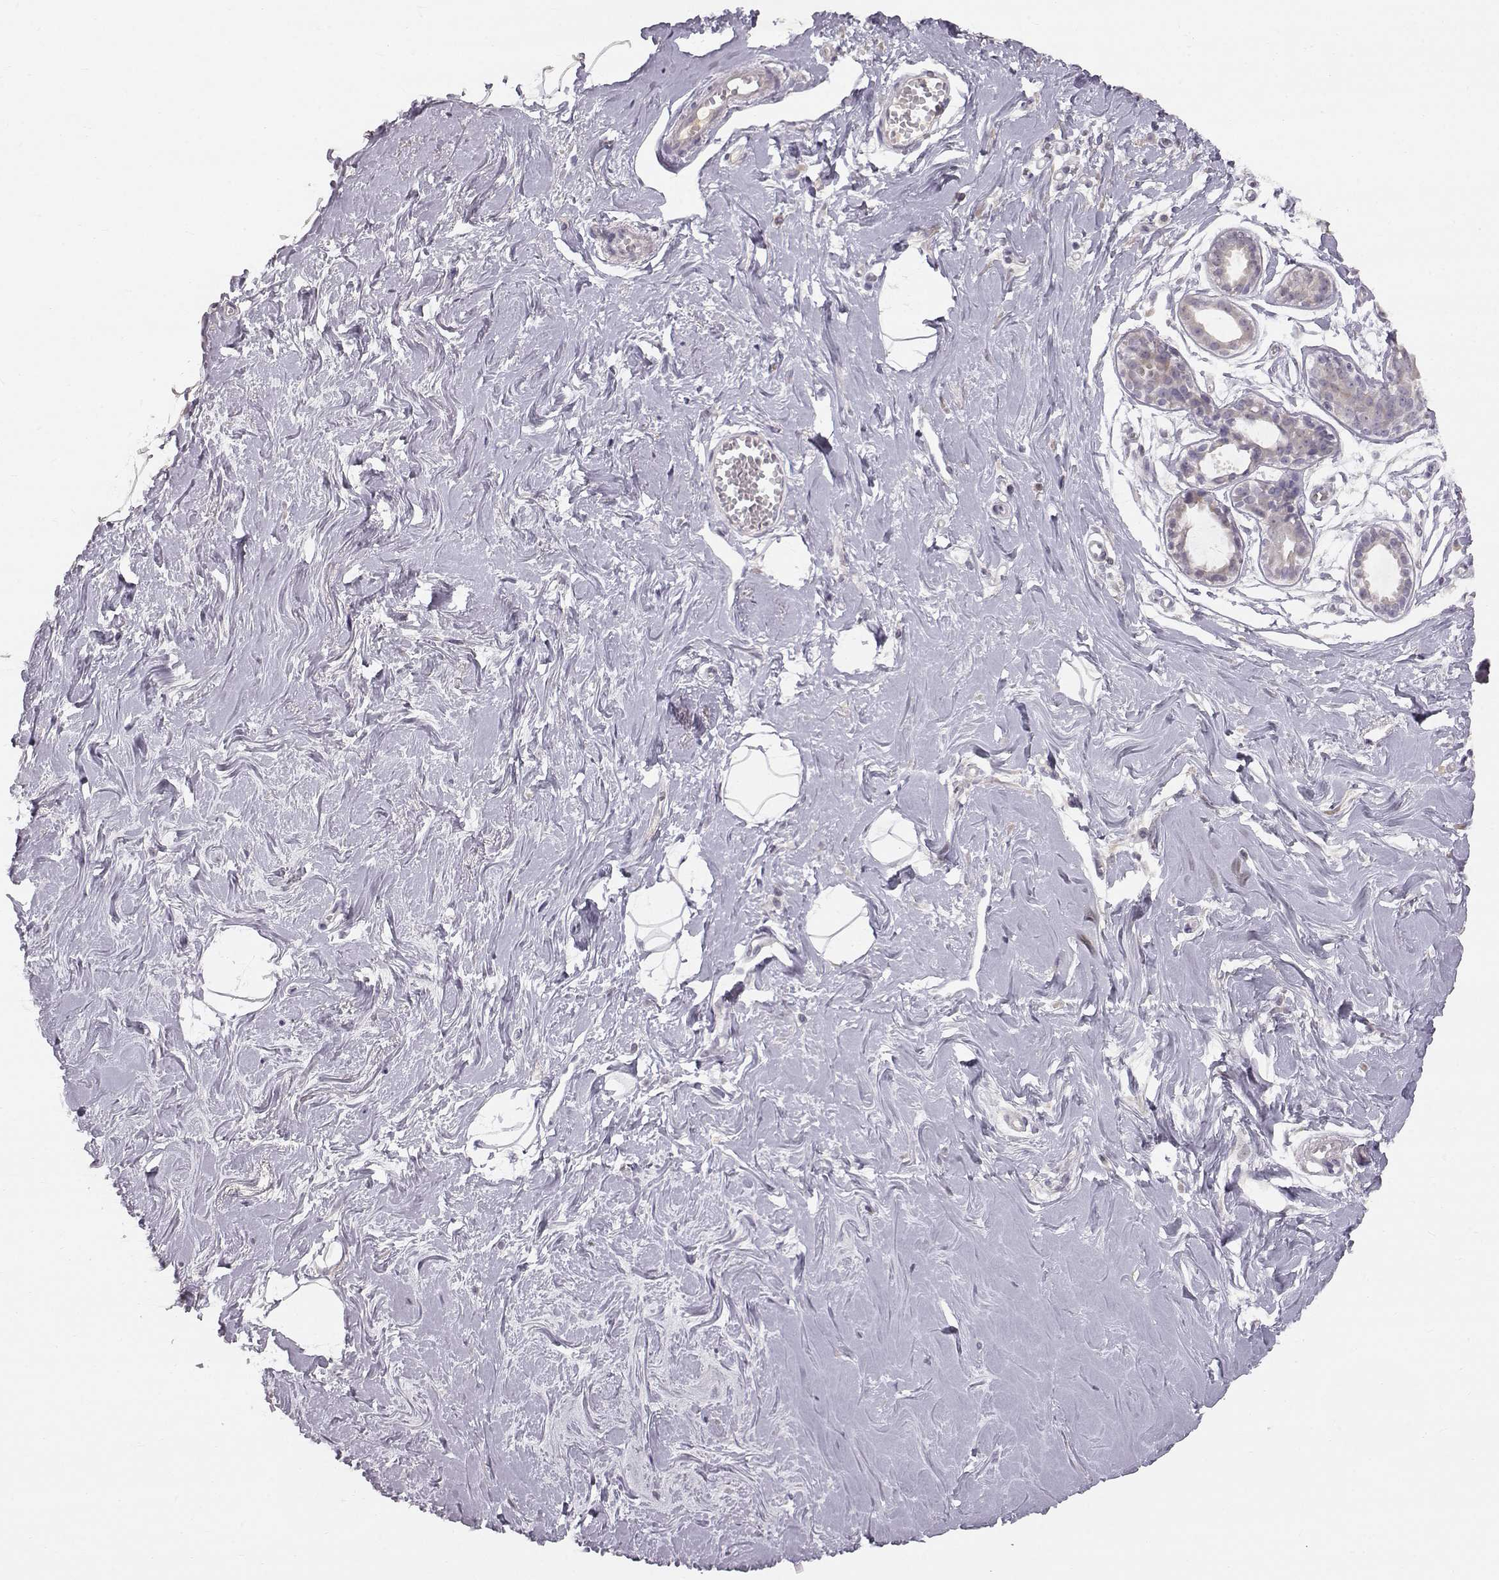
{"staining": {"intensity": "negative", "quantity": "none", "location": "none"}, "tissue": "breast", "cell_type": "Adipocytes", "image_type": "normal", "snomed": [{"axis": "morphology", "description": "Normal tissue, NOS"}, {"axis": "topography", "description": "Breast"}], "caption": "An image of human breast is negative for staining in adipocytes.", "gene": "ACSL6", "patient": {"sex": "female", "age": 49}}